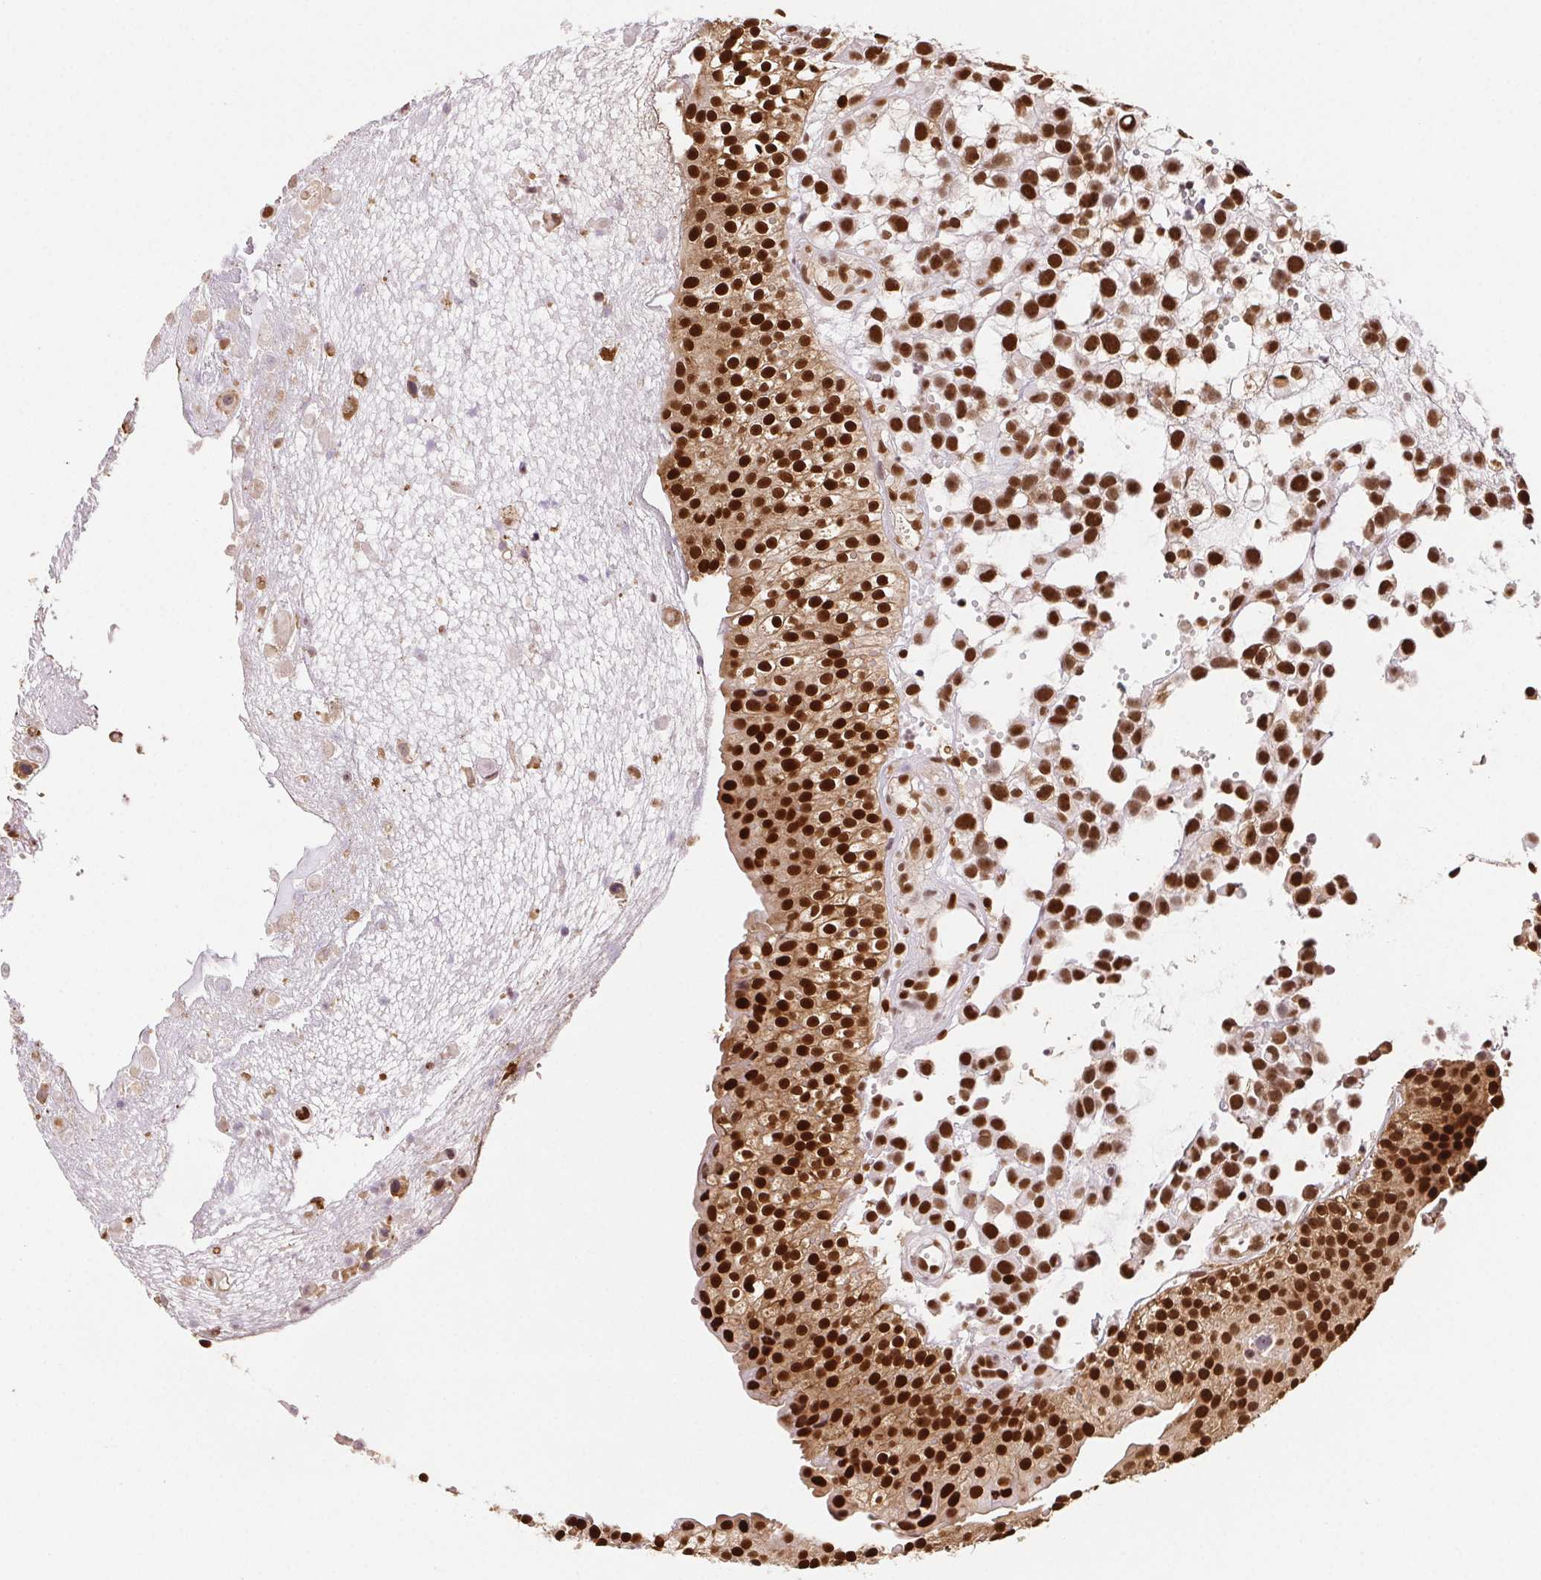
{"staining": {"intensity": "strong", "quantity": ">75%", "location": "nuclear"}, "tissue": "urothelial cancer", "cell_type": "Tumor cells", "image_type": "cancer", "snomed": [{"axis": "morphology", "description": "Urothelial carcinoma, High grade"}, {"axis": "topography", "description": "Urinary bladder"}], "caption": "Human high-grade urothelial carcinoma stained with a protein marker demonstrates strong staining in tumor cells.", "gene": "SET", "patient": {"sex": "male", "age": 56}}